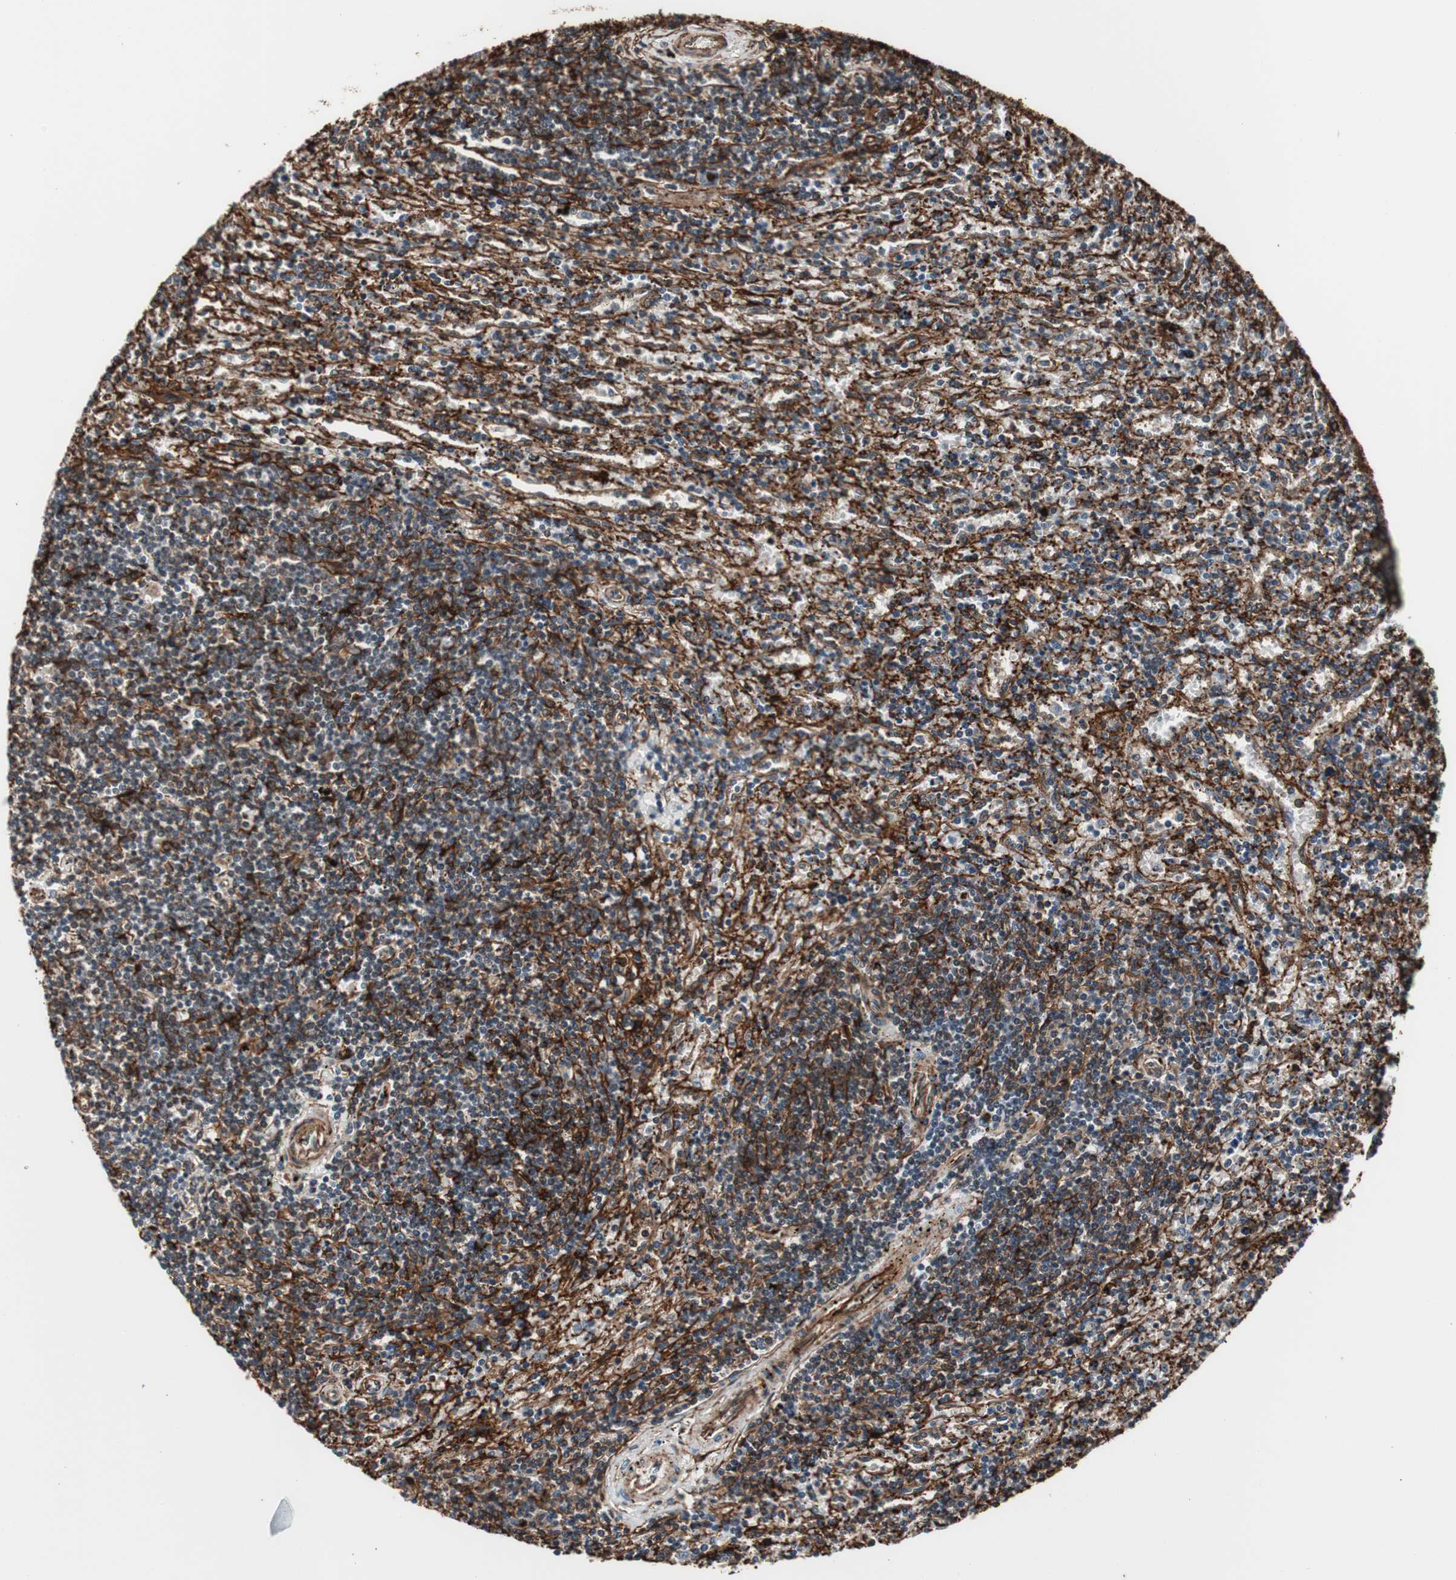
{"staining": {"intensity": "weak", "quantity": ">75%", "location": "cytoplasmic/membranous"}, "tissue": "lymphoma", "cell_type": "Tumor cells", "image_type": "cancer", "snomed": [{"axis": "morphology", "description": "Malignant lymphoma, non-Hodgkin's type, Low grade"}, {"axis": "topography", "description": "Spleen"}], "caption": "Tumor cells display weak cytoplasmic/membranous staining in approximately >75% of cells in malignant lymphoma, non-Hodgkin's type (low-grade). The staining is performed using DAB (3,3'-diaminobenzidine) brown chromogen to label protein expression. The nuclei are counter-stained blue using hematoxylin.", "gene": "PTPN11", "patient": {"sex": "male", "age": 76}}